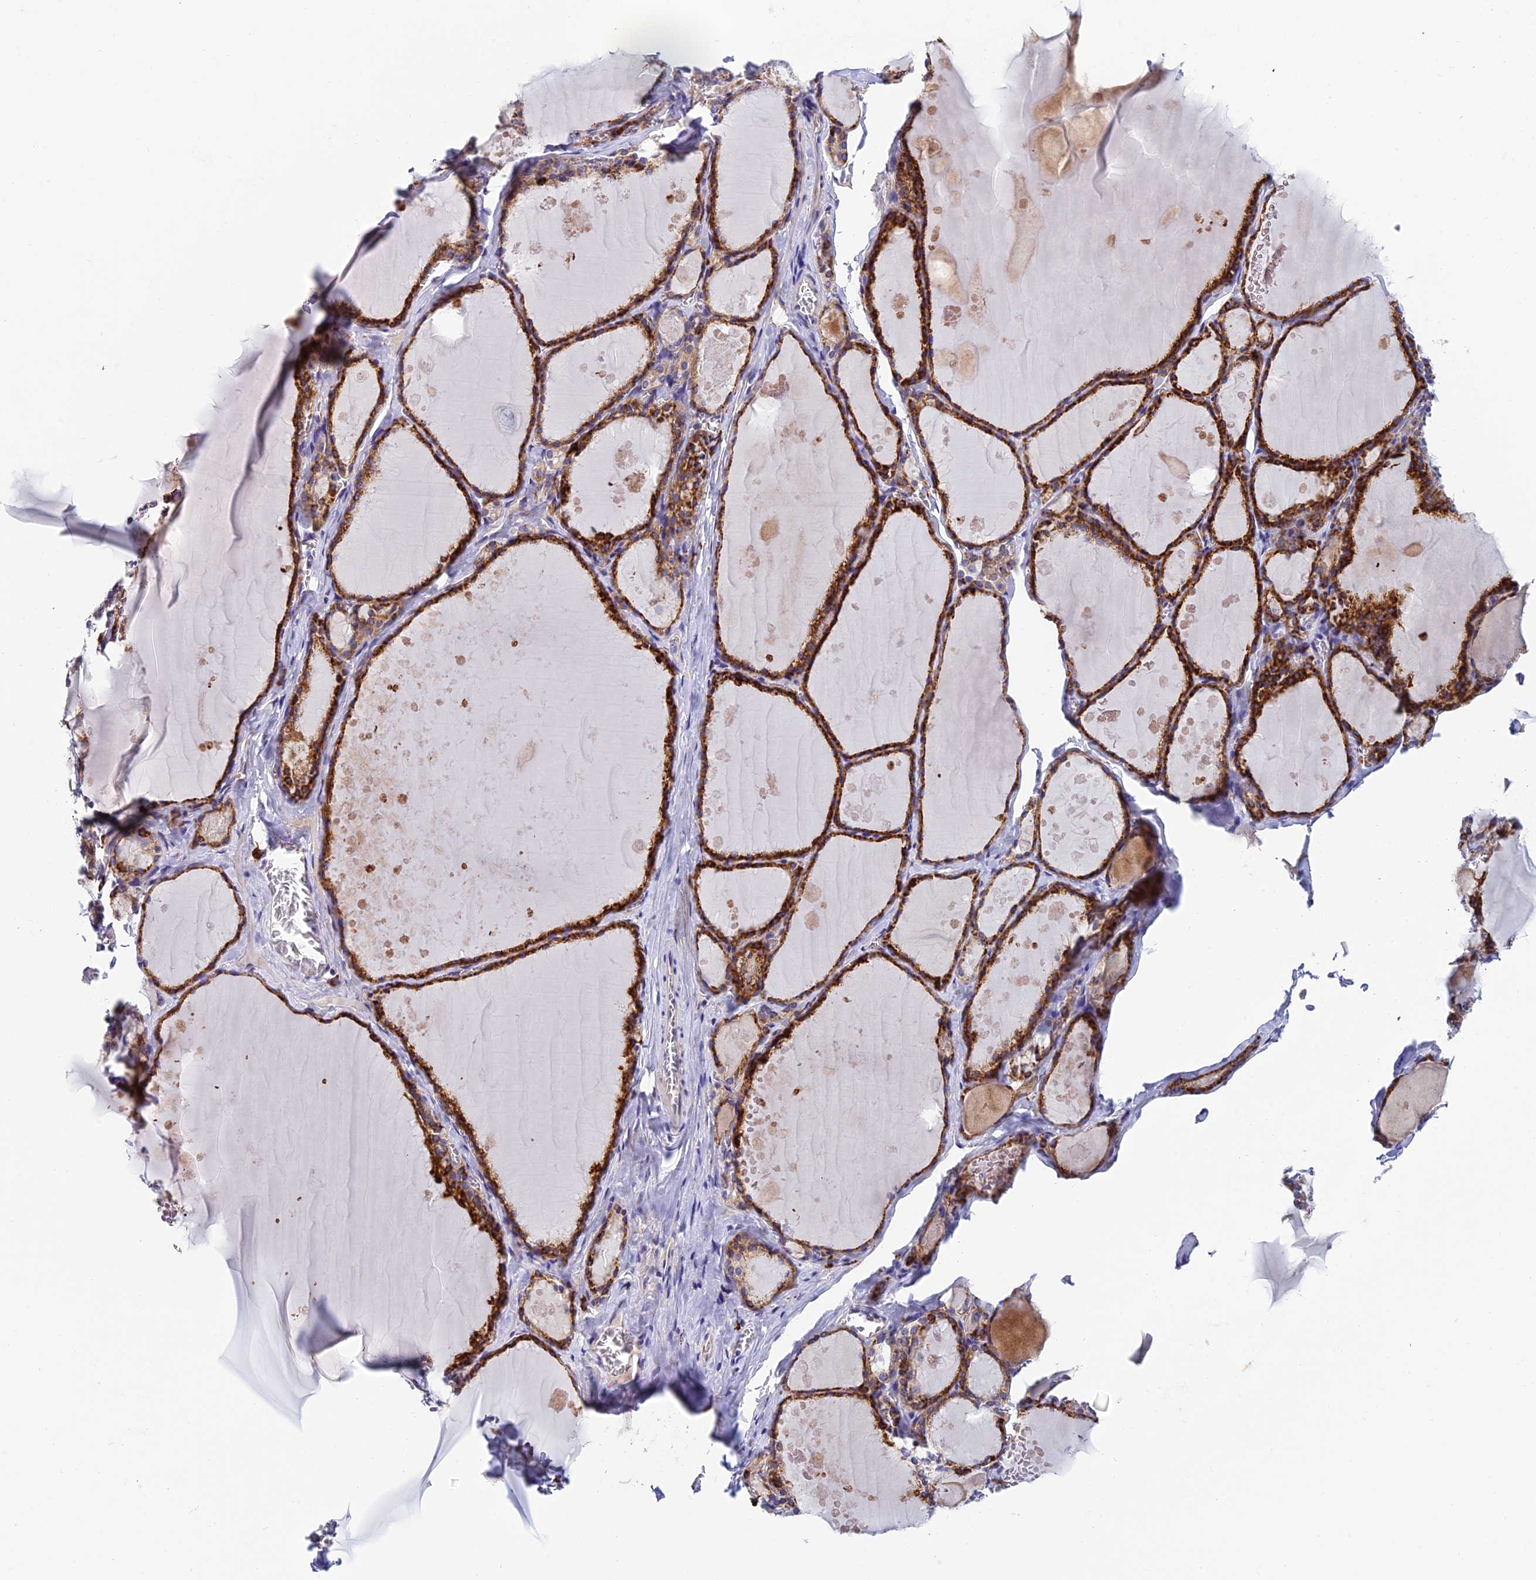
{"staining": {"intensity": "strong", "quantity": ">75%", "location": "cytoplasmic/membranous"}, "tissue": "thyroid gland", "cell_type": "Glandular cells", "image_type": "normal", "snomed": [{"axis": "morphology", "description": "Normal tissue, NOS"}, {"axis": "topography", "description": "Thyroid gland"}], "caption": "IHC histopathology image of normal thyroid gland stained for a protein (brown), which reveals high levels of strong cytoplasmic/membranous positivity in about >75% of glandular cells.", "gene": "MACIR", "patient": {"sex": "male", "age": 56}}